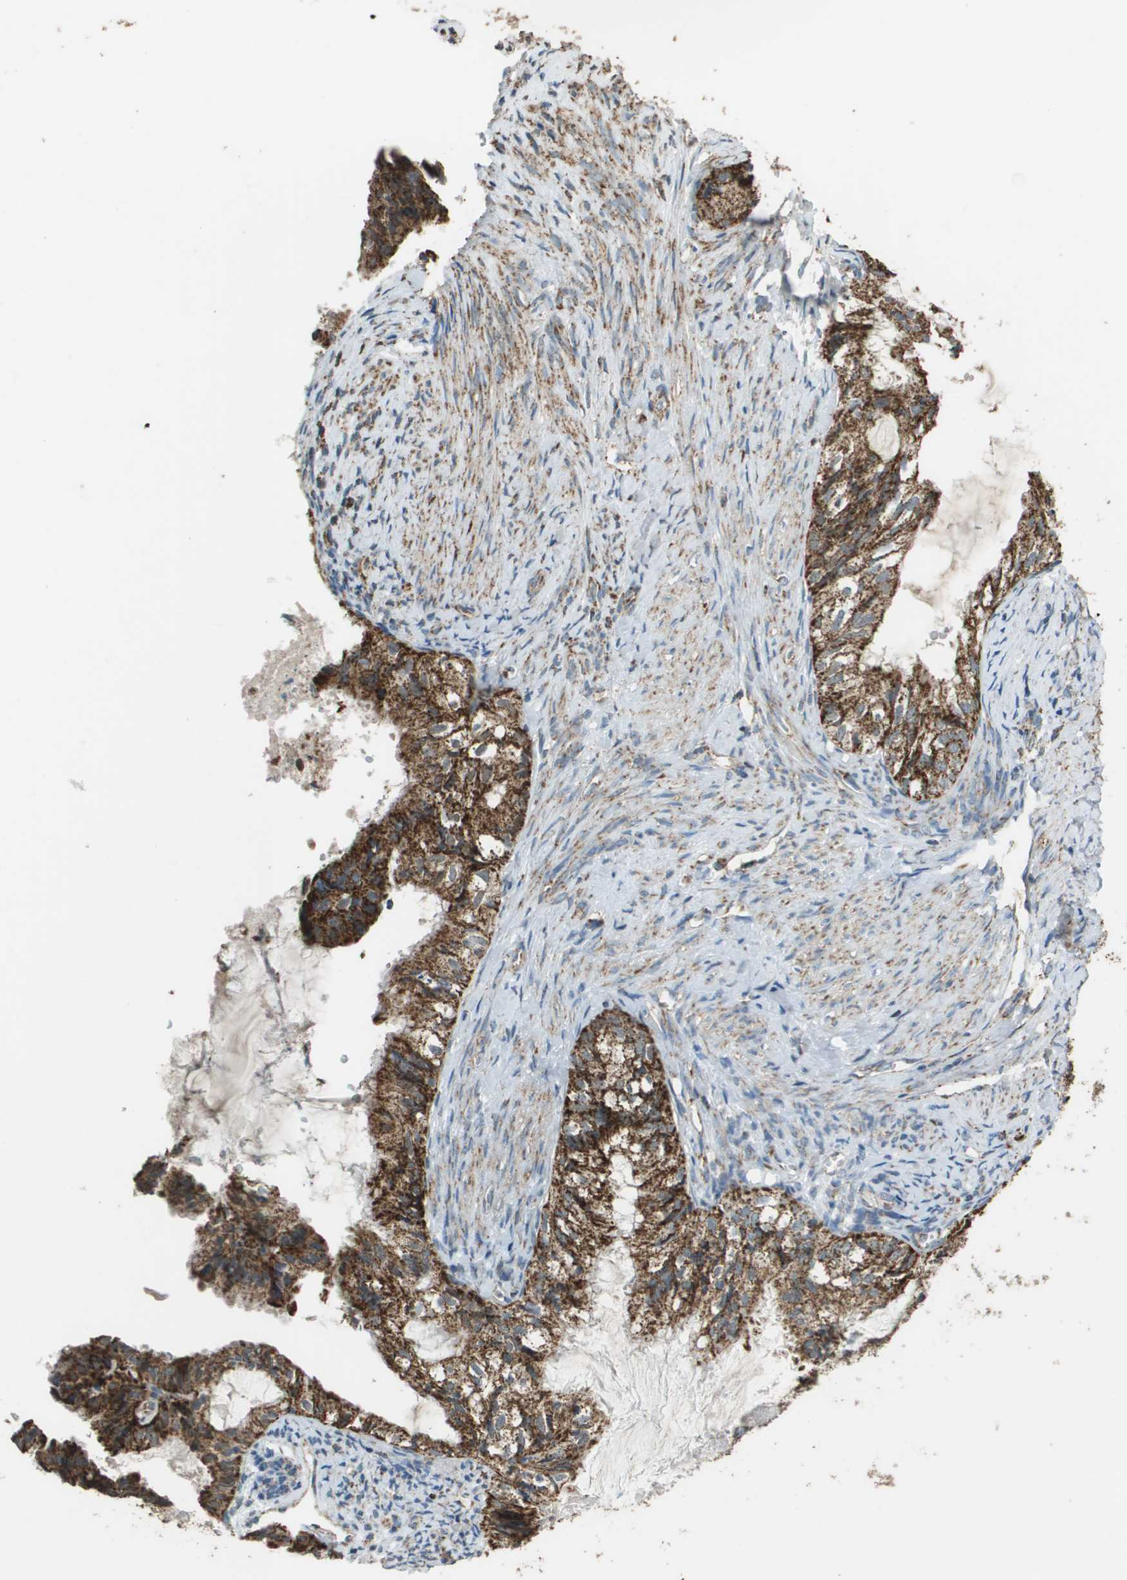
{"staining": {"intensity": "moderate", "quantity": ">75%", "location": "cytoplasmic/membranous"}, "tissue": "cervical cancer", "cell_type": "Tumor cells", "image_type": "cancer", "snomed": [{"axis": "morphology", "description": "Normal tissue, NOS"}, {"axis": "morphology", "description": "Adenocarcinoma, NOS"}, {"axis": "topography", "description": "Cervix"}, {"axis": "topography", "description": "Endometrium"}], "caption": "This is an image of IHC staining of cervical cancer (adenocarcinoma), which shows moderate positivity in the cytoplasmic/membranous of tumor cells.", "gene": "FH", "patient": {"sex": "female", "age": 86}}